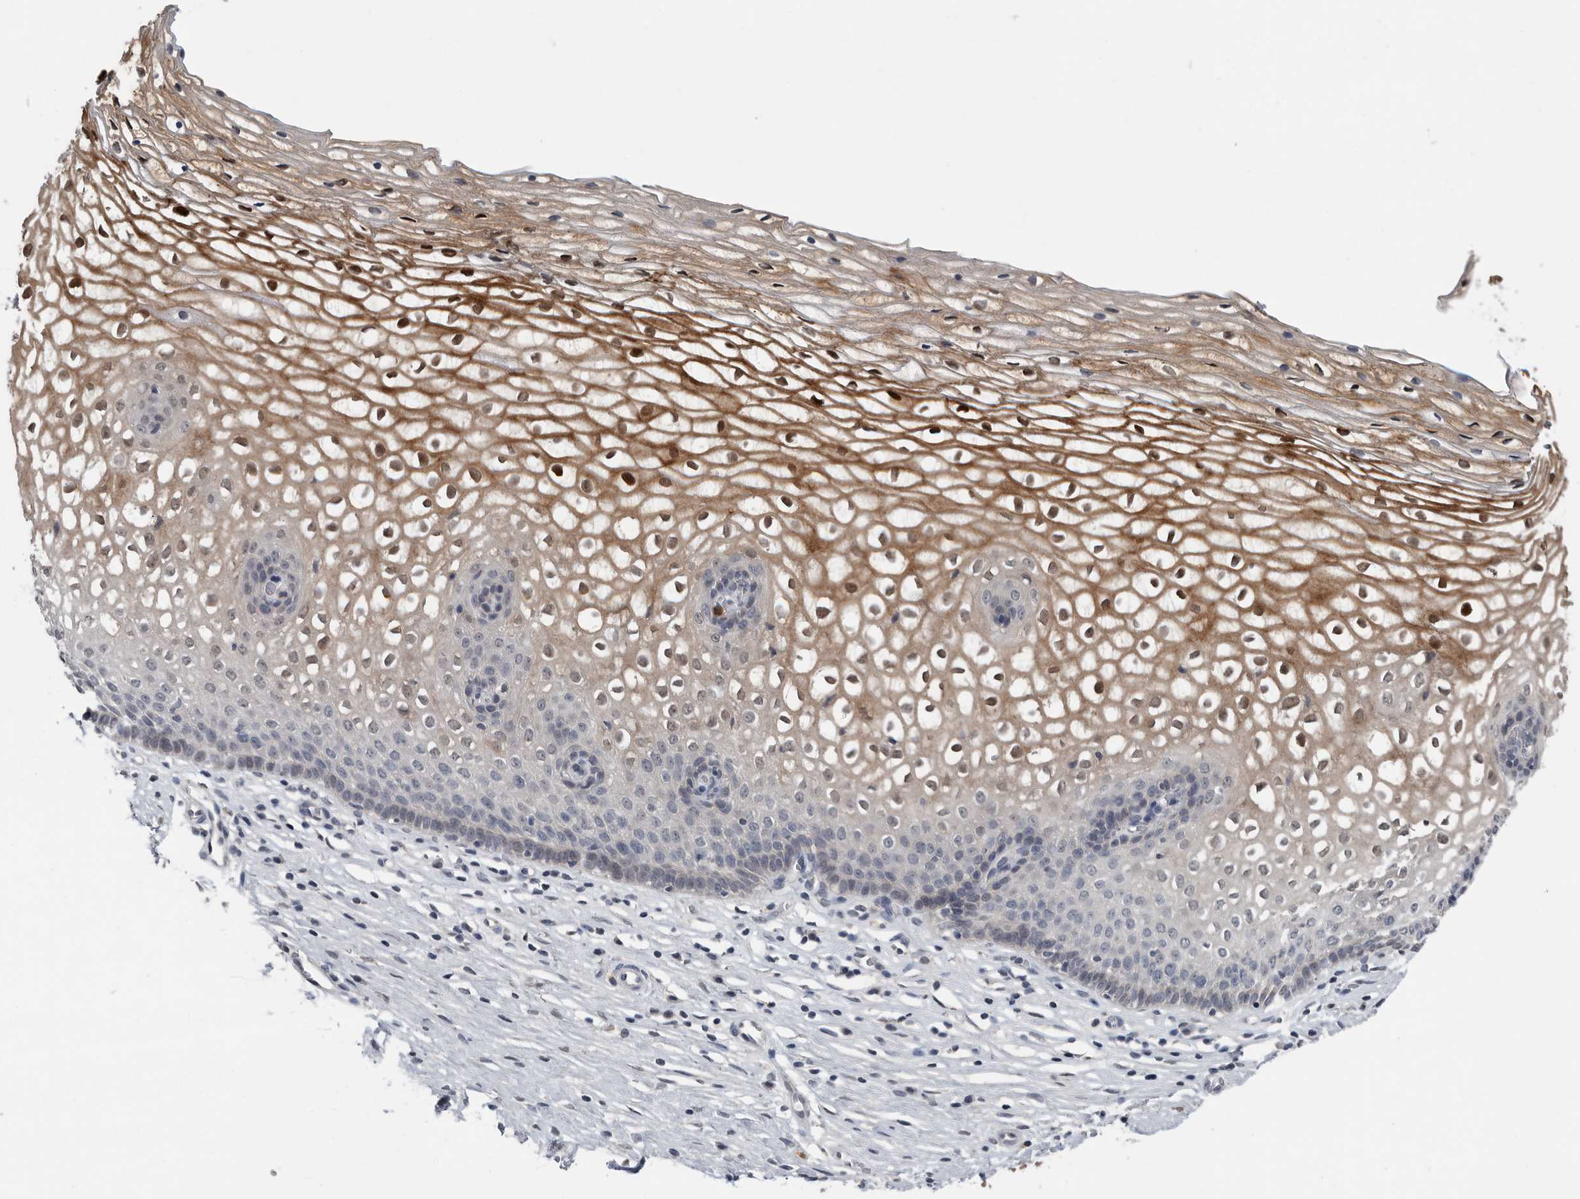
{"staining": {"intensity": "negative", "quantity": "none", "location": "none"}, "tissue": "cervix", "cell_type": "Glandular cells", "image_type": "normal", "snomed": [{"axis": "morphology", "description": "Normal tissue, NOS"}, {"axis": "topography", "description": "Cervix"}], "caption": "Glandular cells are negative for brown protein staining in benign cervix. (DAB (3,3'-diaminobenzidine) immunohistochemistry visualized using brightfield microscopy, high magnification).", "gene": "SCP2", "patient": {"sex": "female", "age": 27}}